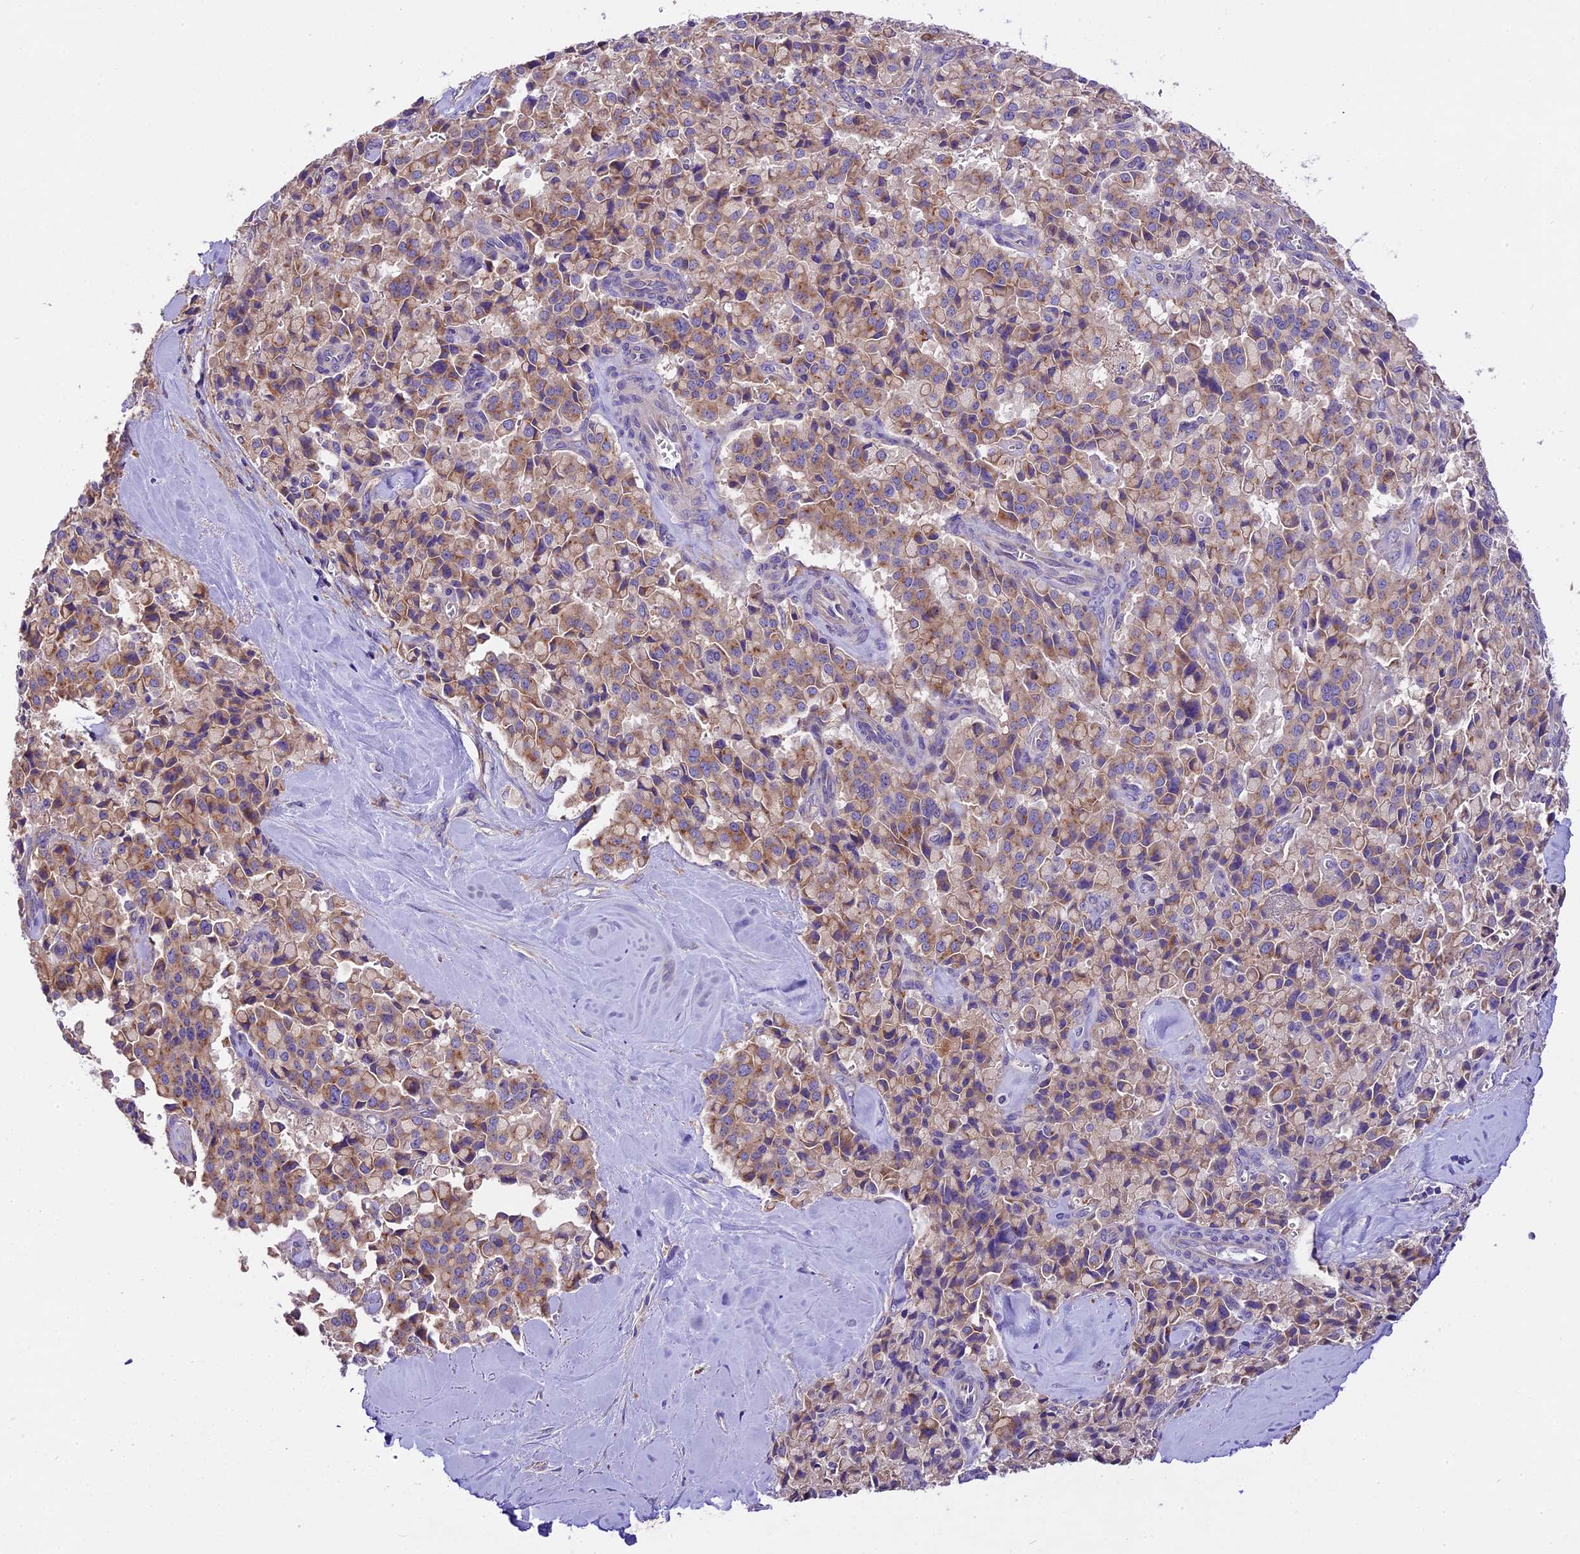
{"staining": {"intensity": "weak", "quantity": ">75%", "location": "cytoplasmic/membranous"}, "tissue": "pancreatic cancer", "cell_type": "Tumor cells", "image_type": "cancer", "snomed": [{"axis": "morphology", "description": "Adenocarcinoma, NOS"}, {"axis": "topography", "description": "Pancreas"}], "caption": "The micrograph shows staining of pancreatic adenocarcinoma, revealing weak cytoplasmic/membranous protein staining (brown color) within tumor cells.", "gene": "PEMT", "patient": {"sex": "male", "age": 65}}